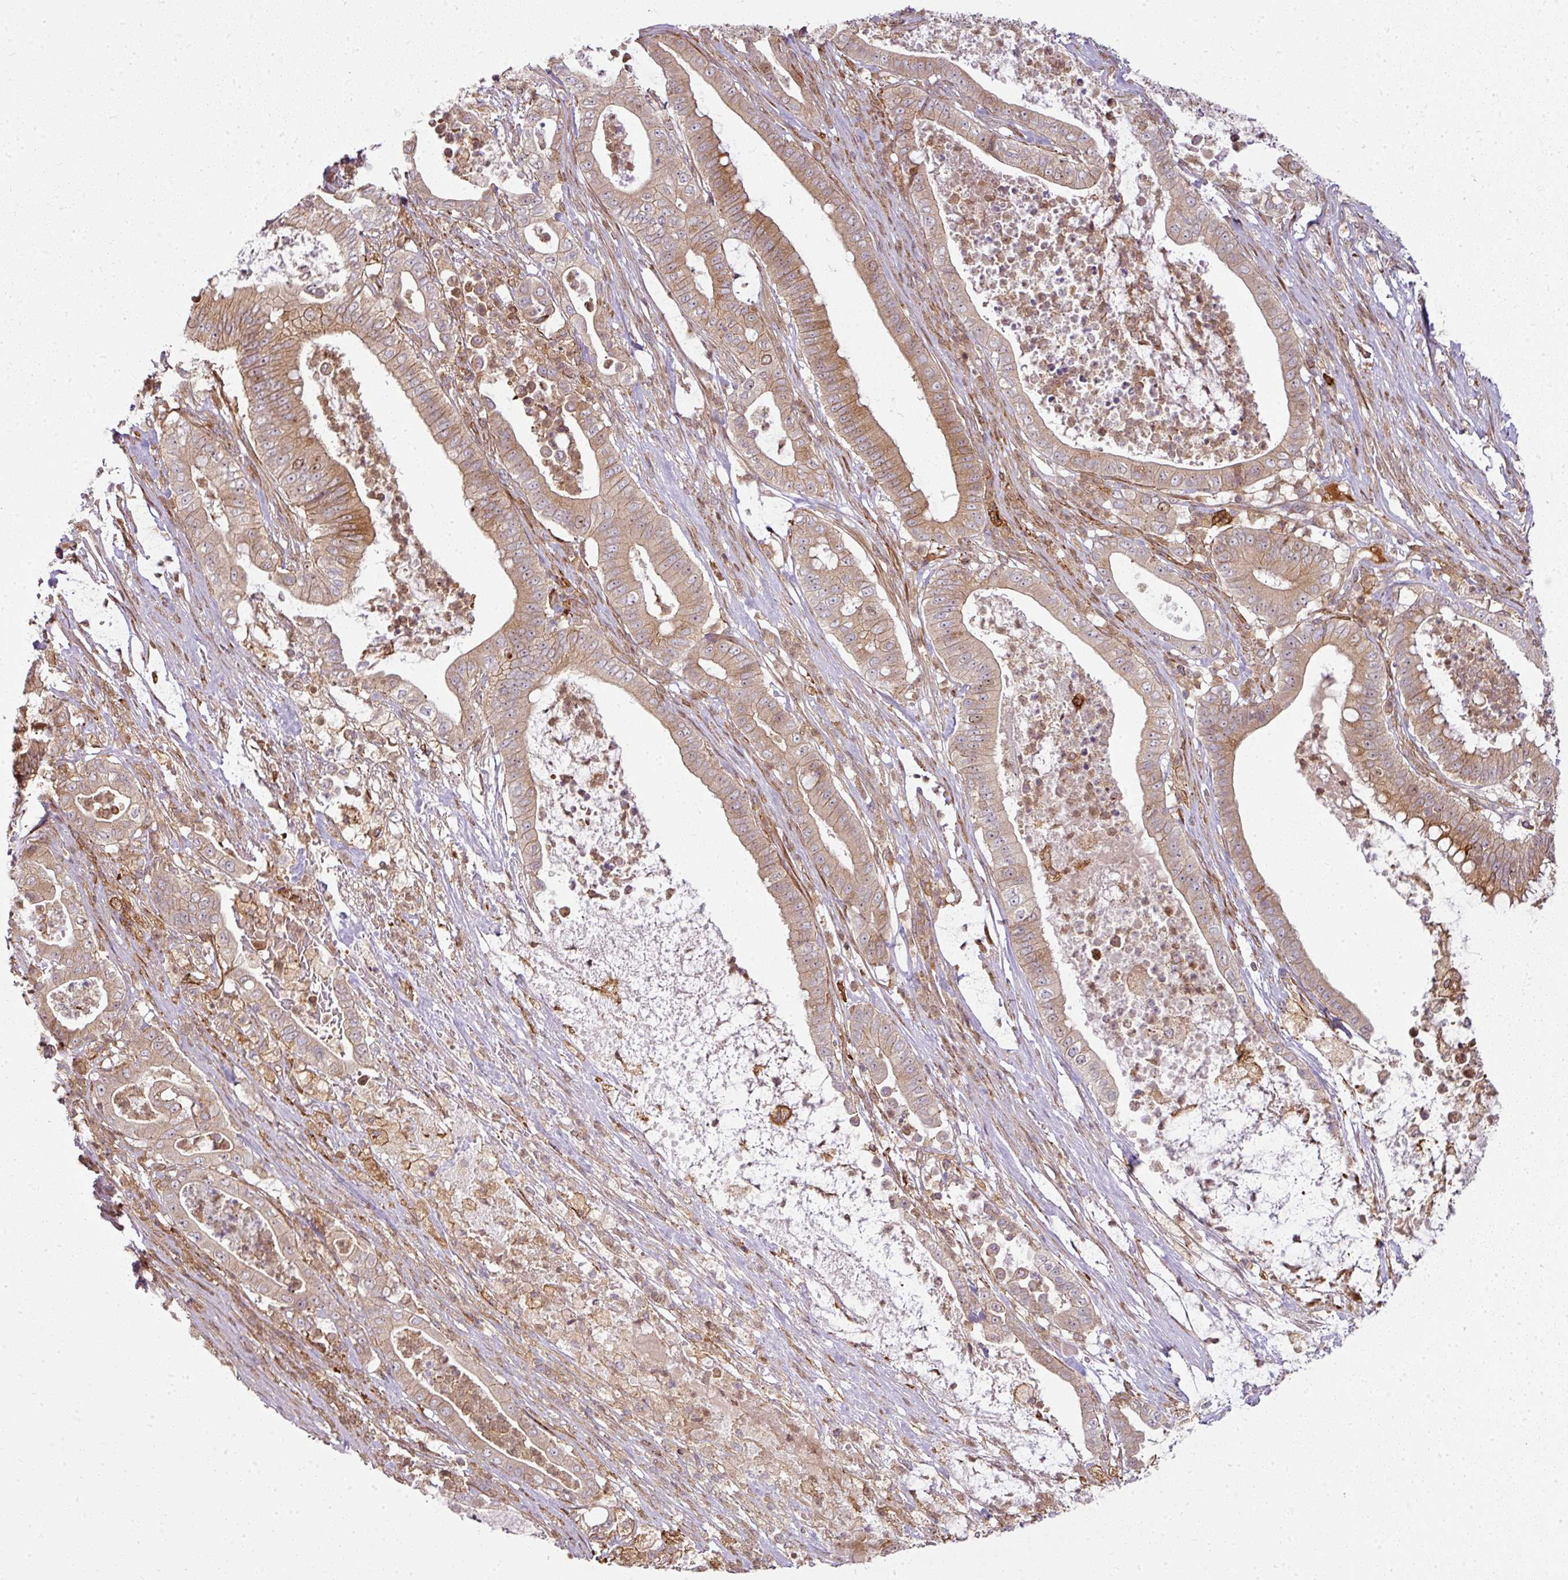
{"staining": {"intensity": "moderate", "quantity": ">75%", "location": "cytoplasmic/membranous,nuclear"}, "tissue": "pancreatic cancer", "cell_type": "Tumor cells", "image_type": "cancer", "snomed": [{"axis": "morphology", "description": "Adenocarcinoma, NOS"}, {"axis": "topography", "description": "Pancreas"}], "caption": "This photomicrograph exhibits immunohistochemistry (IHC) staining of pancreatic cancer (adenocarcinoma), with medium moderate cytoplasmic/membranous and nuclear expression in approximately >75% of tumor cells.", "gene": "ATAT1", "patient": {"sex": "male", "age": 71}}